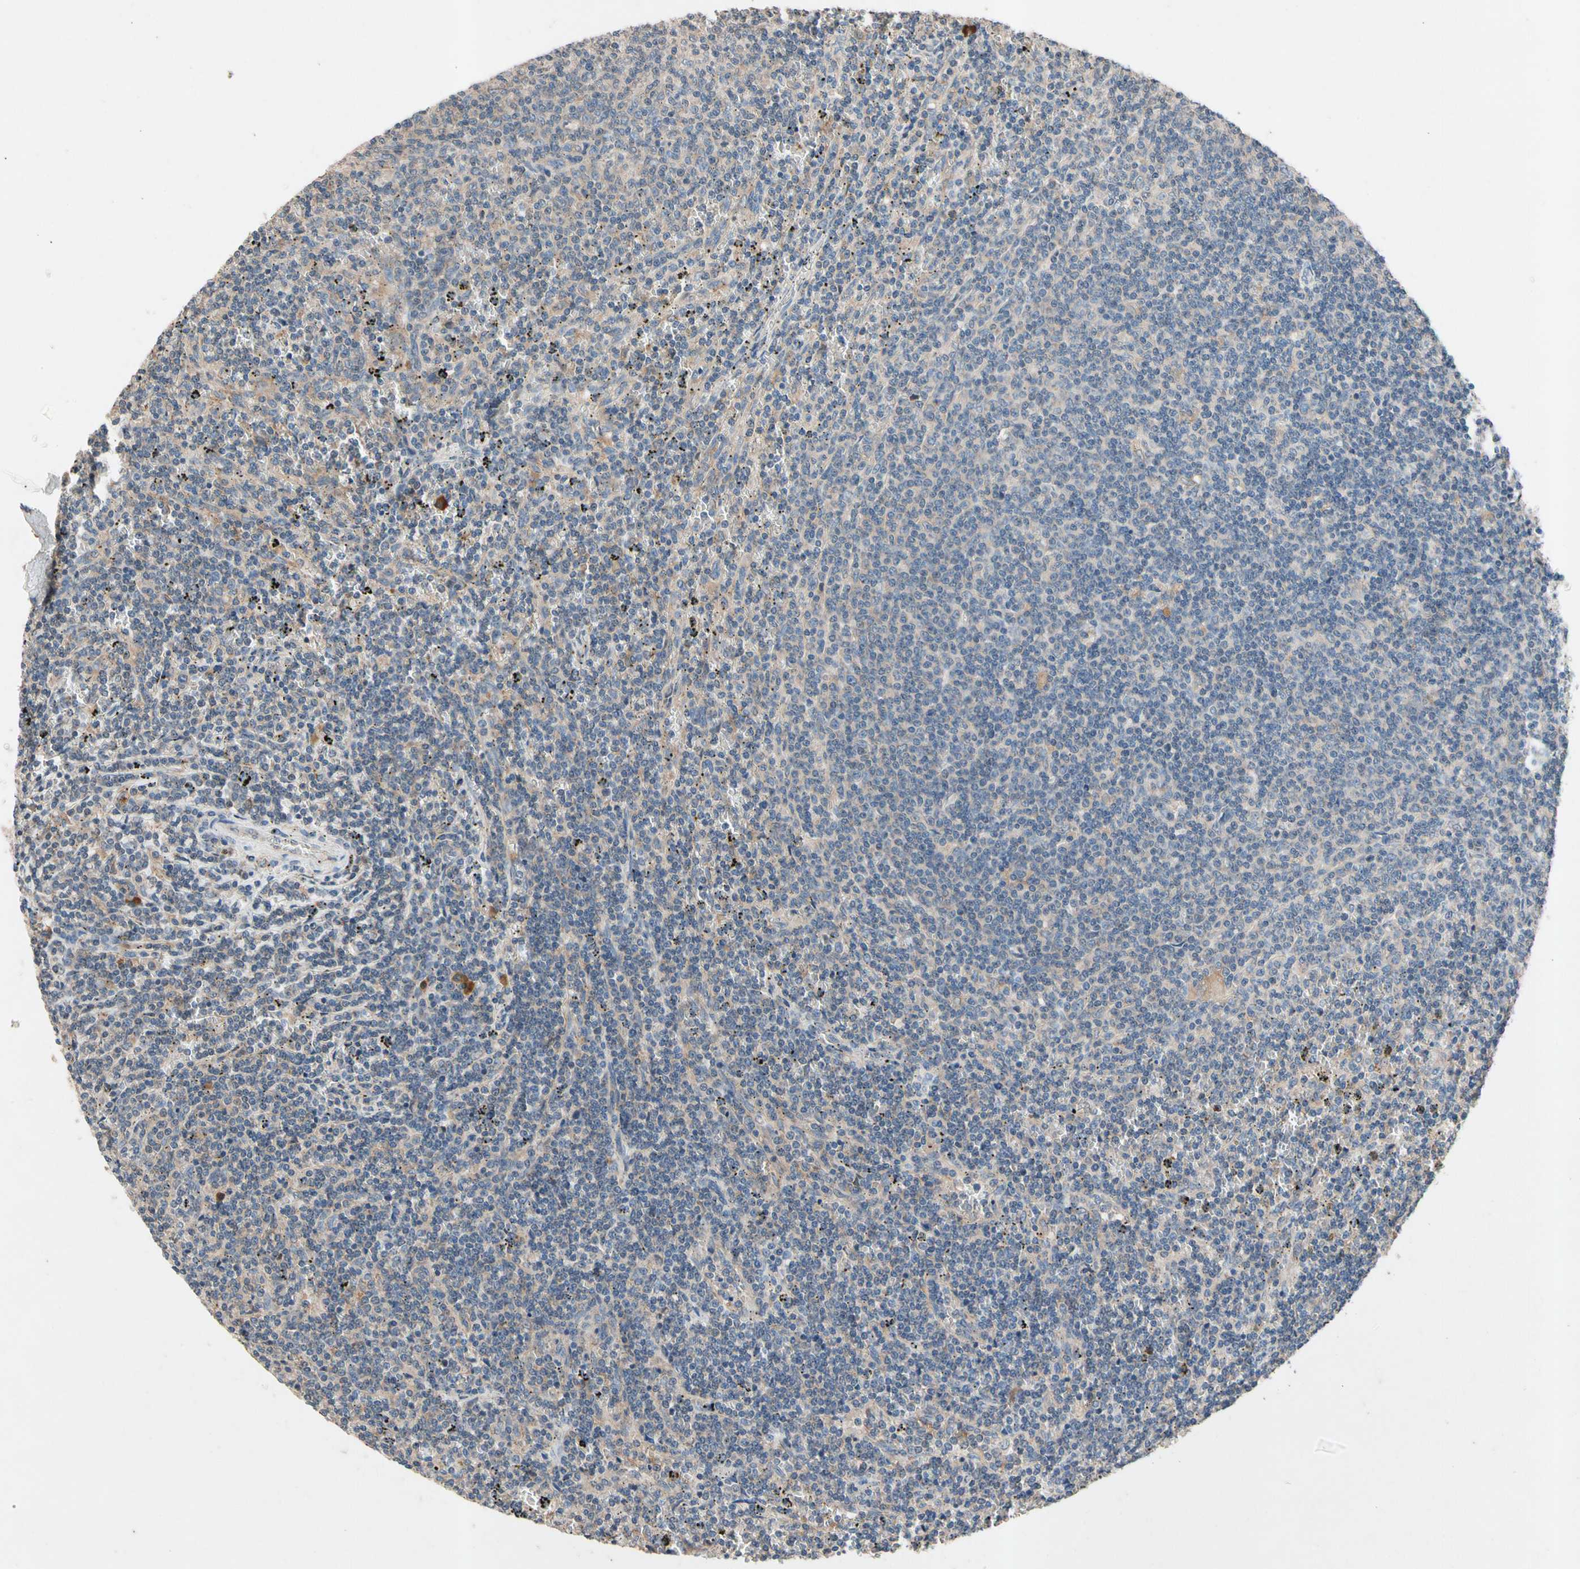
{"staining": {"intensity": "weak", "quantity": ">75%", "location": "cytoplasmic/membranous"}, "tissue": "lymphoma", "cell_type": "Tumor cells", "image_type": "cancer", "snomed": [{"axis": "morphology", "description": "Malignant lymphoma, non-Hodgkin's type, Low grade"}, {"axis": "topography", "description": "Spleen"}], "caption": "Lymphoma was stained to show a protein in brown. There is low levels of weak cytoplasmic/membranous expression in about >75% of tumor cells.", "gene": "PRDX4", "patient": {"sex": "female", "age": 50}}